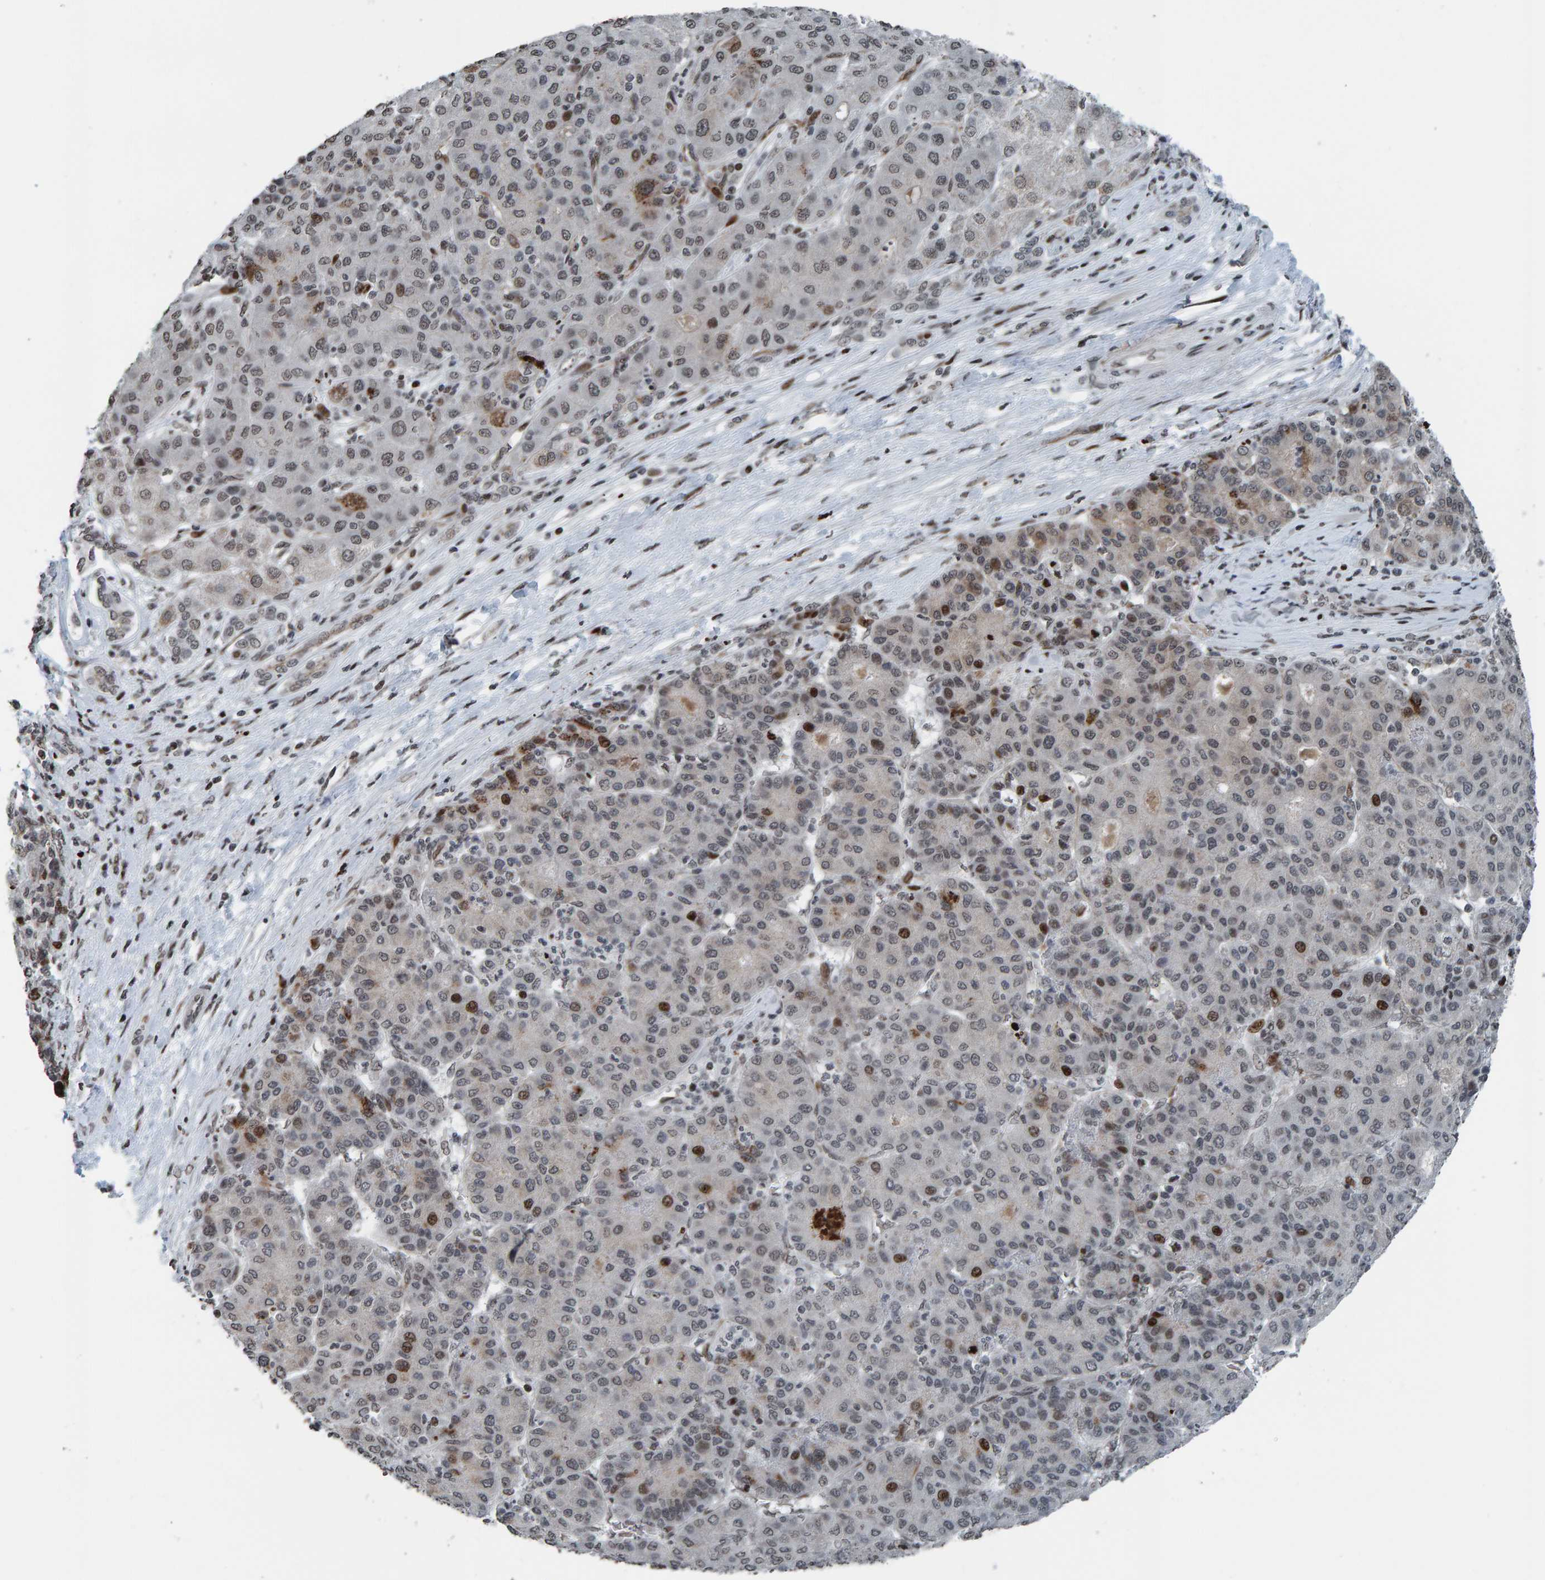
{"staining": {"intensity": "moderate", "quantity": "<25%", "location": "nuclear"}, "tissue": "liver cancer", "cell_type": "Tumor cells", "image_type": "cancer", "snomed": [{"axis": "morphology", "description": "Carcinoma, Hepatocellular, NOS"}, {"axis": "topography", "description": "Liver"}], "caption": "The micrograph reveals immunohistochemical staining of liver cancer. There is moderate nuclear expression is appreciated in about <25% of tumor cells.", "gene": "ZNF366", "patient": {"sex": "male", "age": 65}}